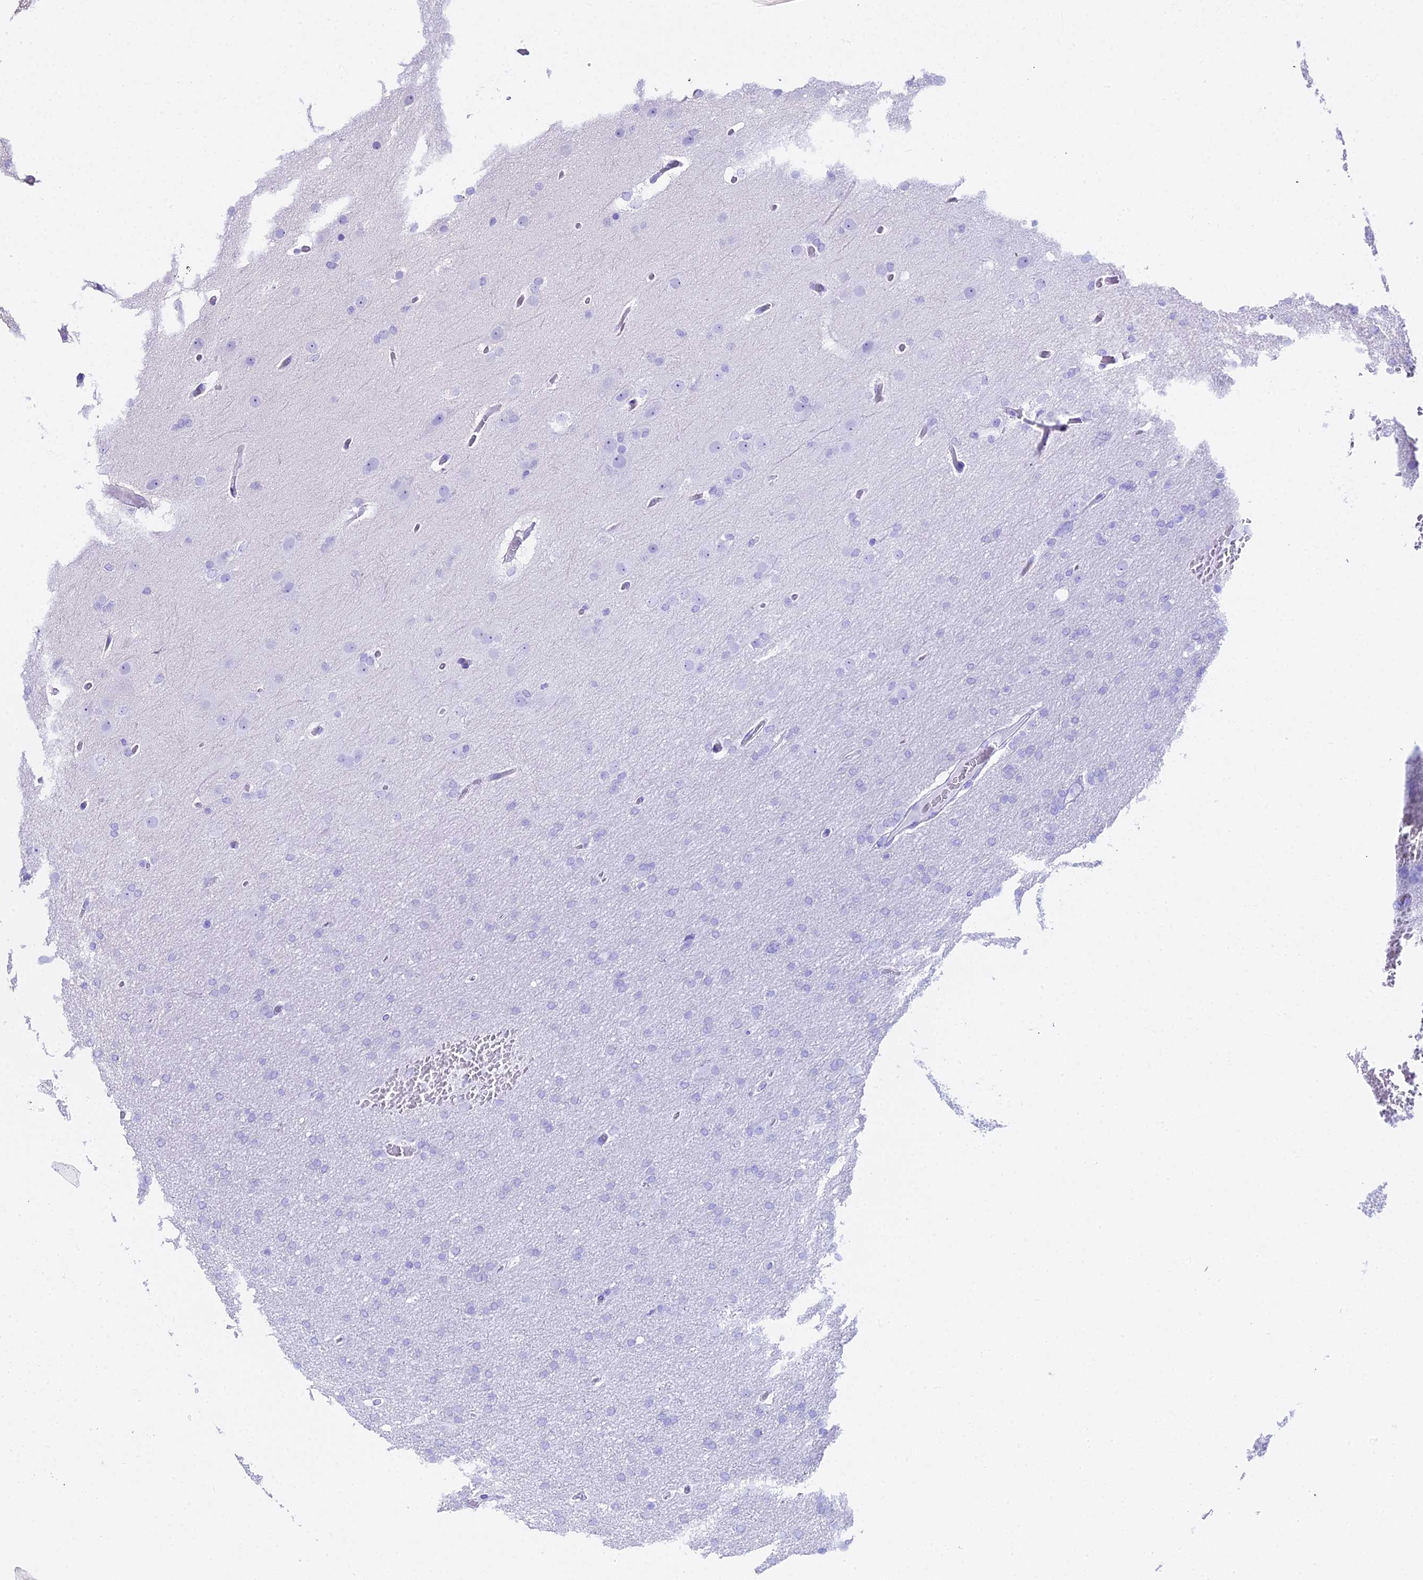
{"staining": {"intensity": "negative", "quantity": "none", "location": "none"}, "tissue": "glioma", "cell_type": "Tumor cells", "image_type": "cancer", "snomed": [{"axis": "morphology", "description": "Glioma, malignant, High grade"}, {"axis": "topography", "description": "Cerebral cortex"}], "caption": "DAB immunohistochemical staining of human malignant glioma (high-grade) reveals no significant positivity in tumor cells.", "gene": "METTL13", "patient": {"sex": "female", "age": 36}}